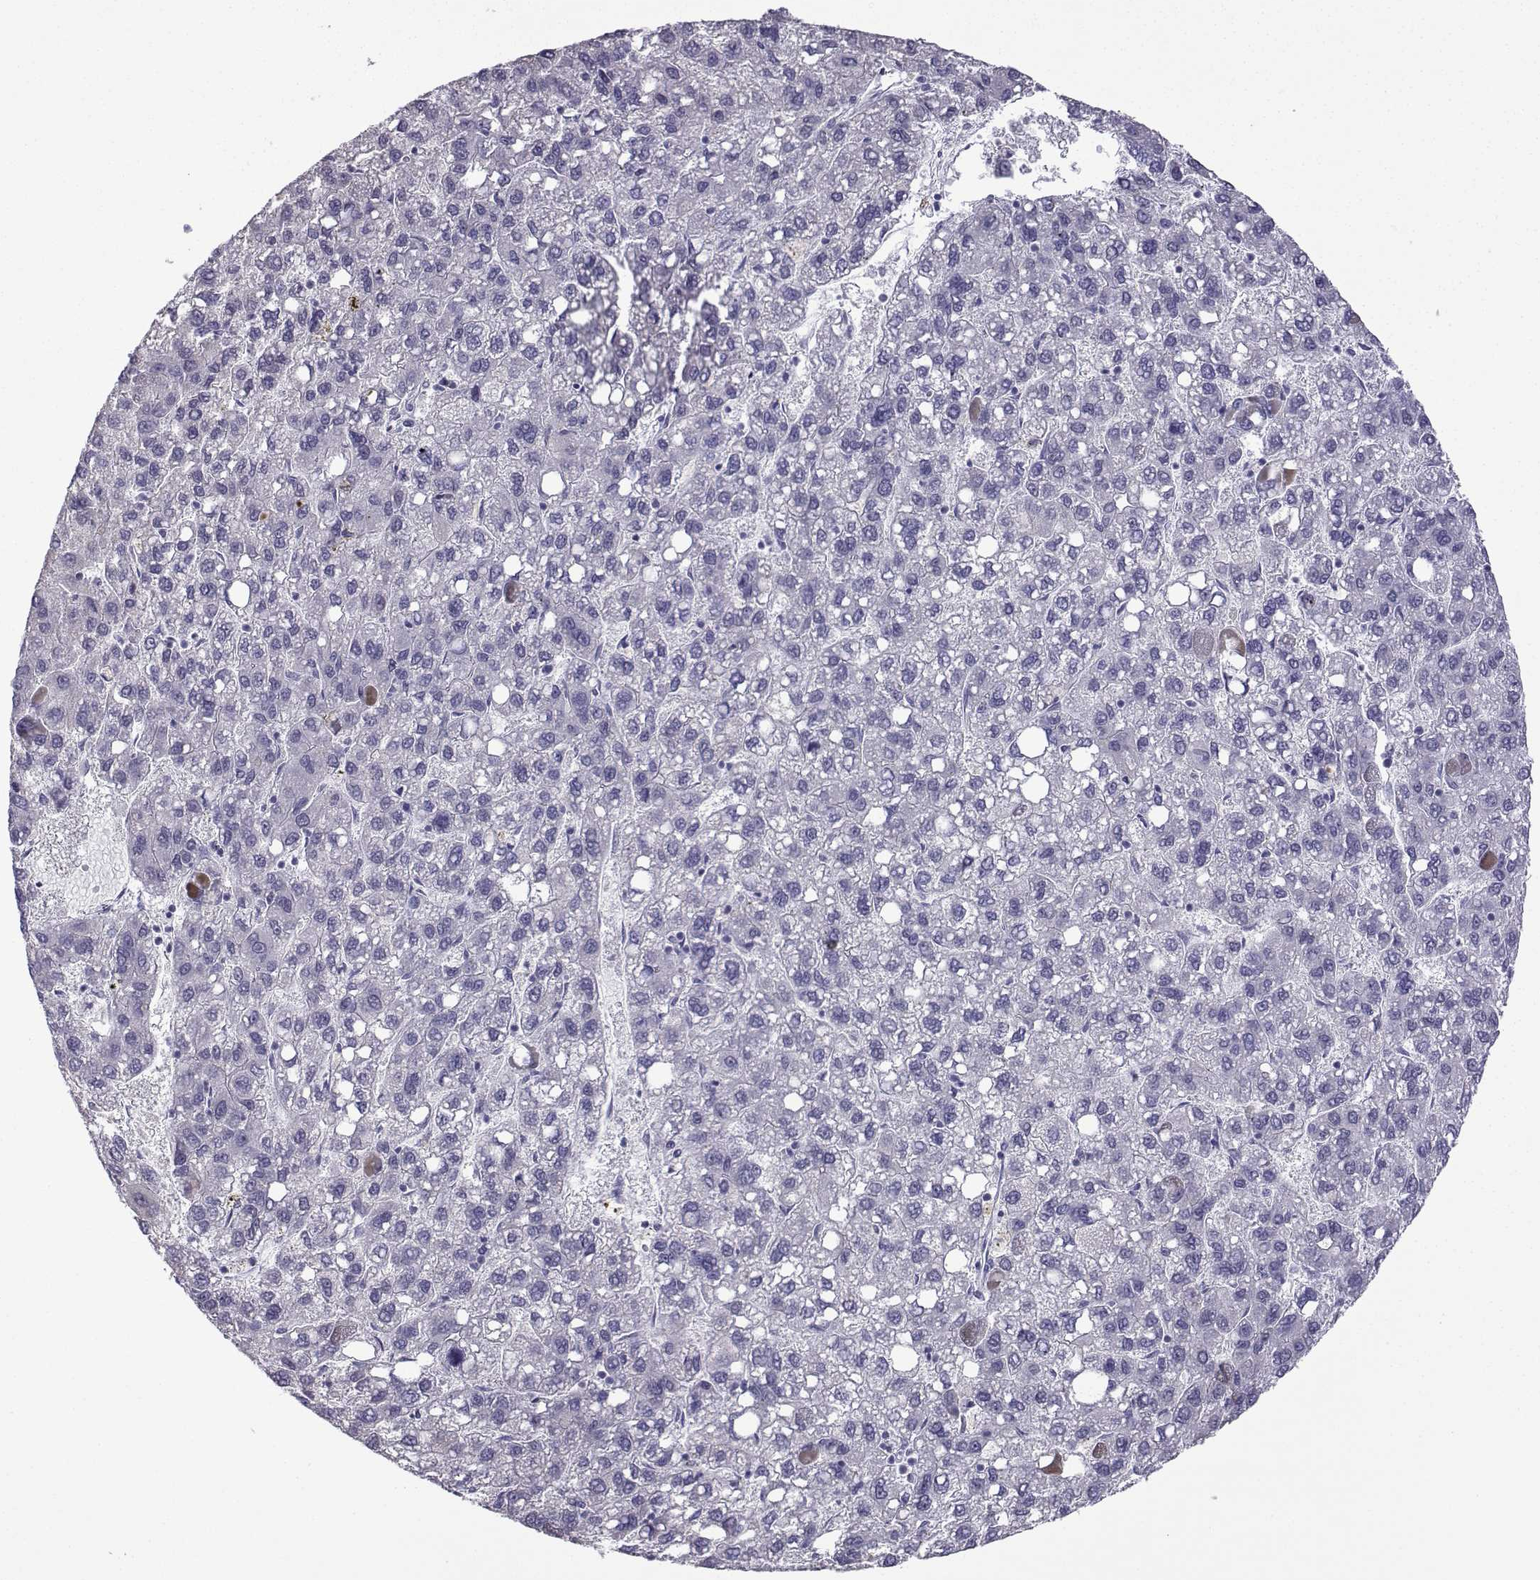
{"staining": {"intensity": "negative", "quantity": "none", "location": "none"}, "tissue": "liver cancer", "cell_type": "Tumor cells", "image_type": "cancer", "snomed": [{"axis": "morphology", "description": "Carcinoma, Hepatocellular, NOS"}, {"axis": "topography", "description": "Liver"}], "caption": "Immunohistochemical staining of liver cancer exhibits no significant staining in tumor cells. (DAB (3,3'-diaminobenzidine) immunohistochemistry visualized using brightfield microscopy, high magnification).", "gene": "CFAP70", "patient": {"sex": "female", "age": 82}}